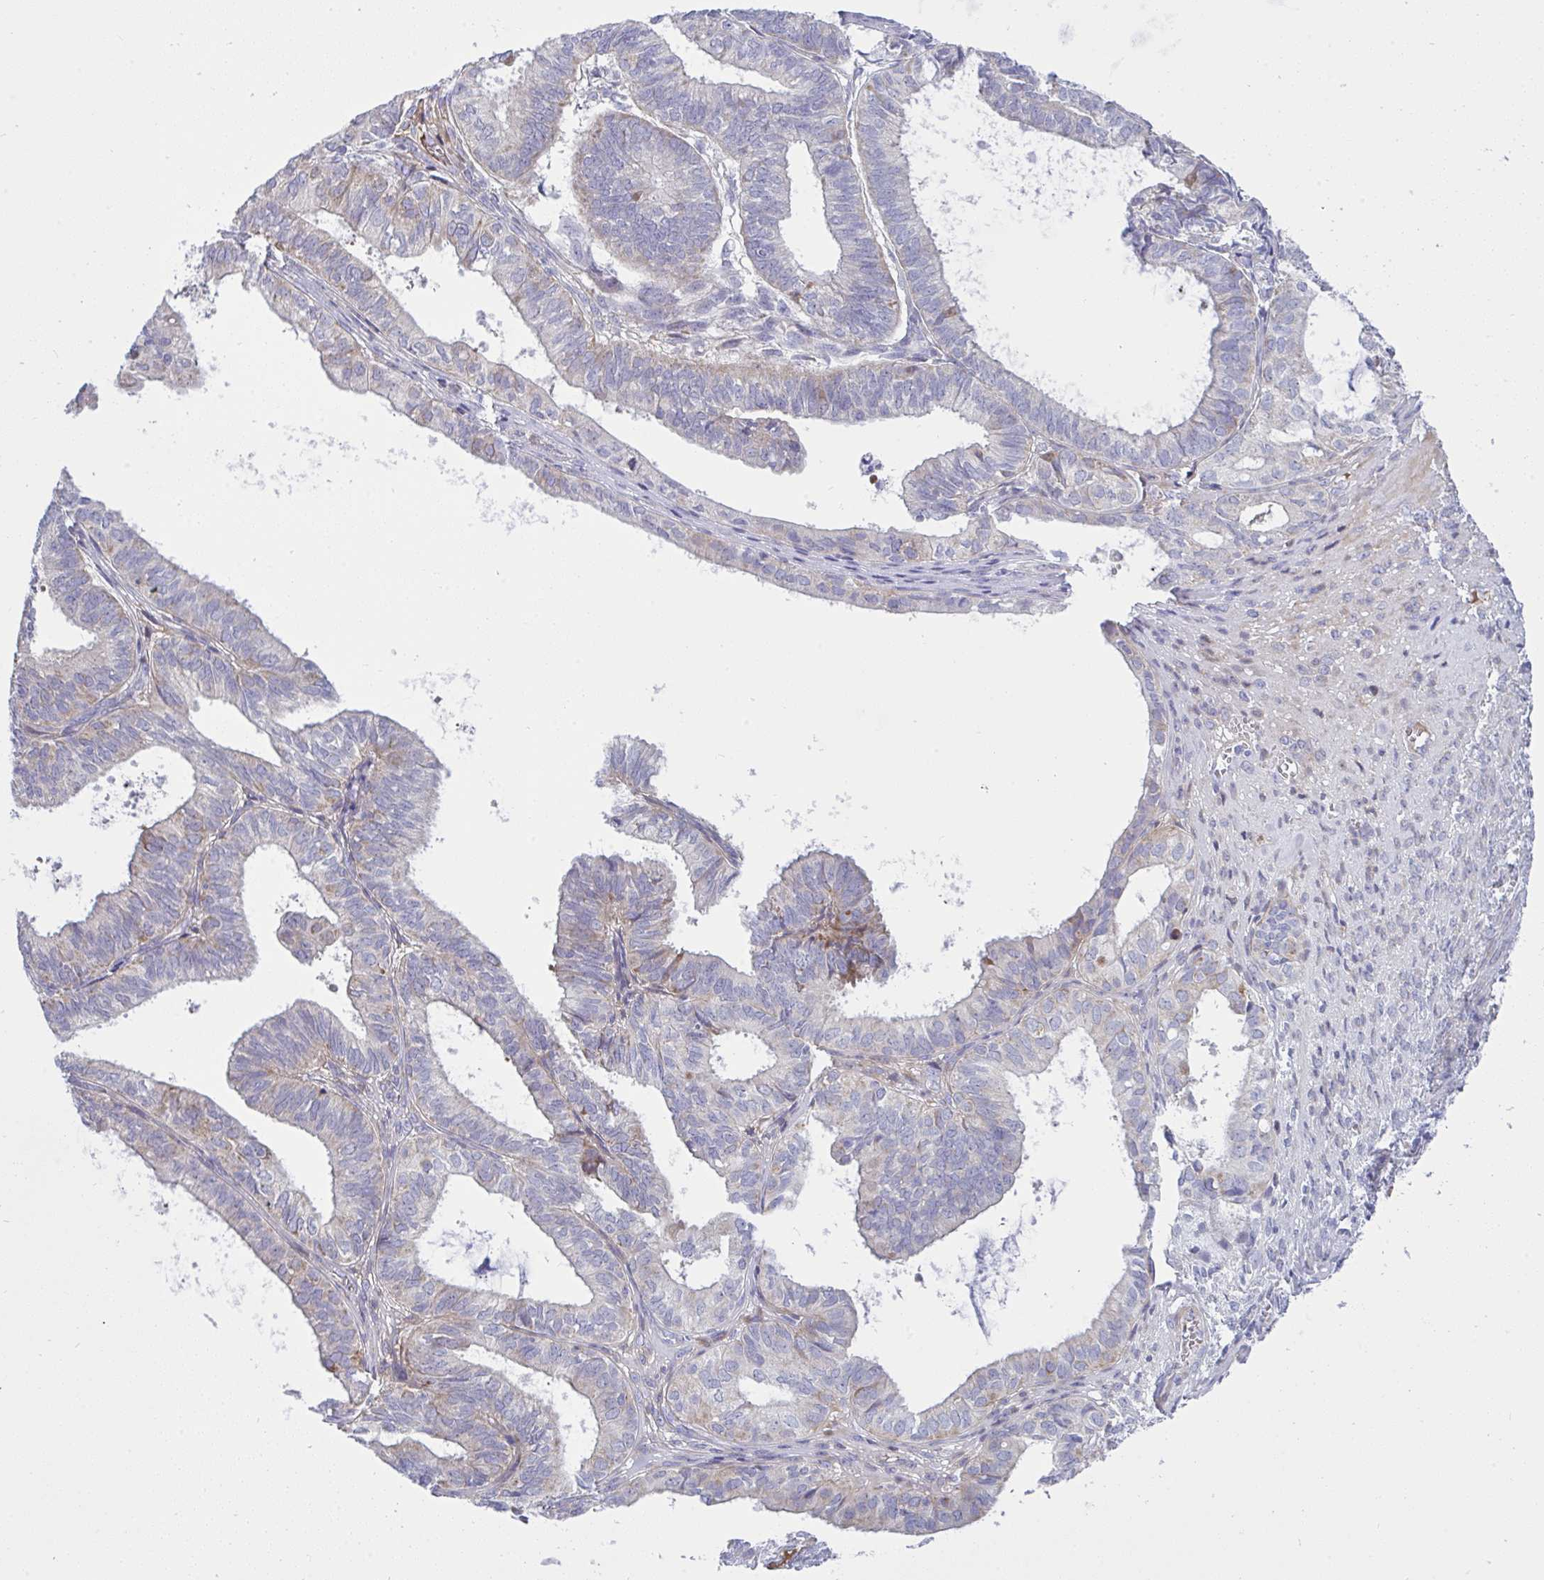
{"staining": {"intensity": "negative", "quantity": "none", "location": "none"}, "tissue": "ovarian cancer", "cell_type": "Tumor cells", "image_type": "cancer", "snomed": [{"axis": "morphology", "description": "Carcinoma, endometroid"}, {"axis": "topography", "description": "Ovary"}], "caption": "A photomicrograph of endometroid carcinoma (ovarian) stained for a protein displays no brown staining in tumor cells.", "gene": "NTN1", "patient": {"sex": "female", "age": 64}}